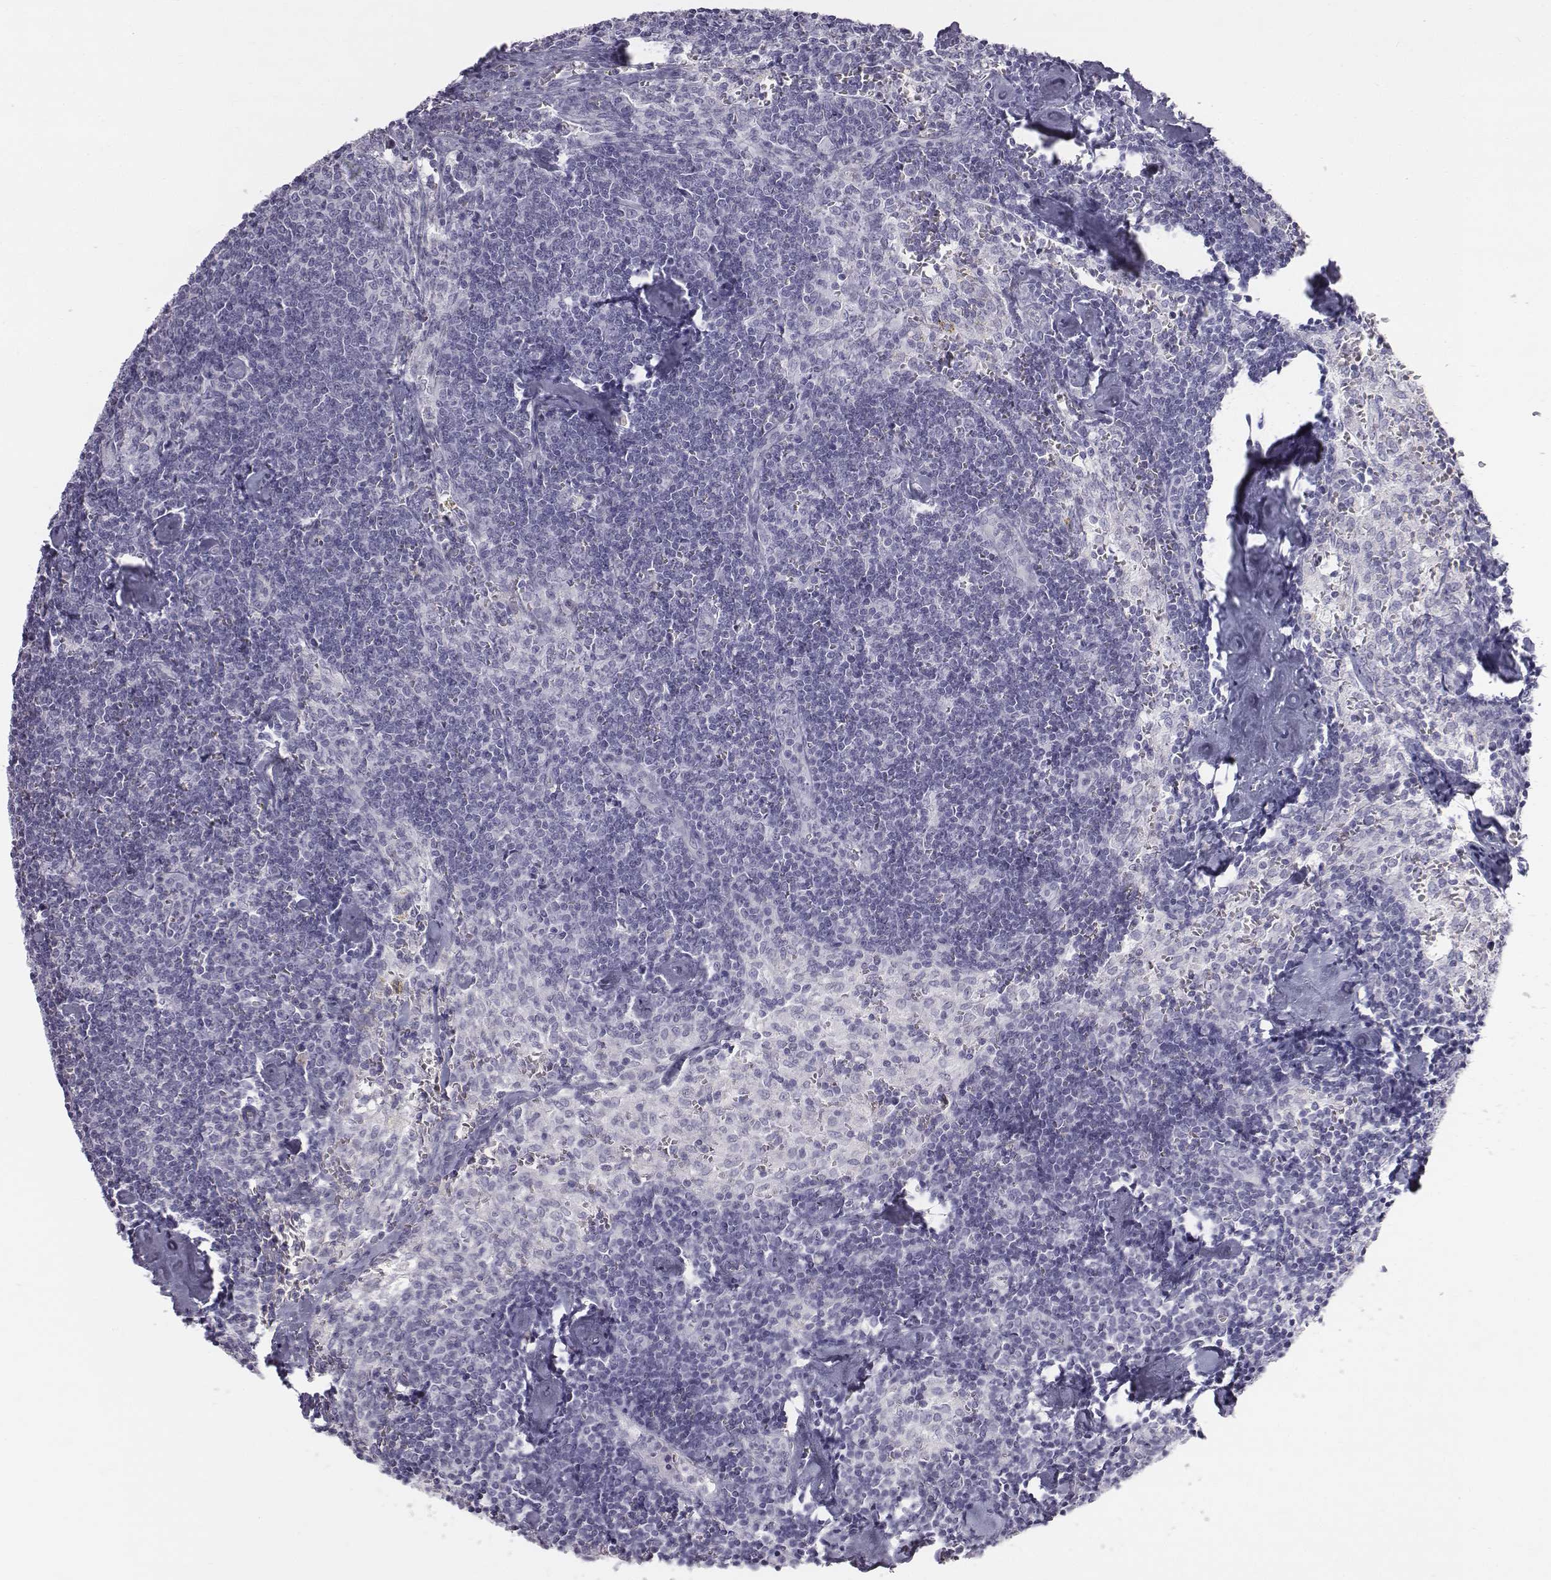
{"staining": {"intensity": "negative", "quantity": "none", "location": "none"}, "tissue": "lymph node", "cell_type": "Germinal center cells", "image_type": "normal", "snomed": [{"axis": "morphology", "description": "Normal tissue, NOS"}, {"axis": "topography", "description": "Lymph node"}], "caption": "Lymph node stained for a protein using IHC exhibits no staining germinal center cells.", "gene": "C6orf58", "patient": {"sex": "female", "age": 50}}